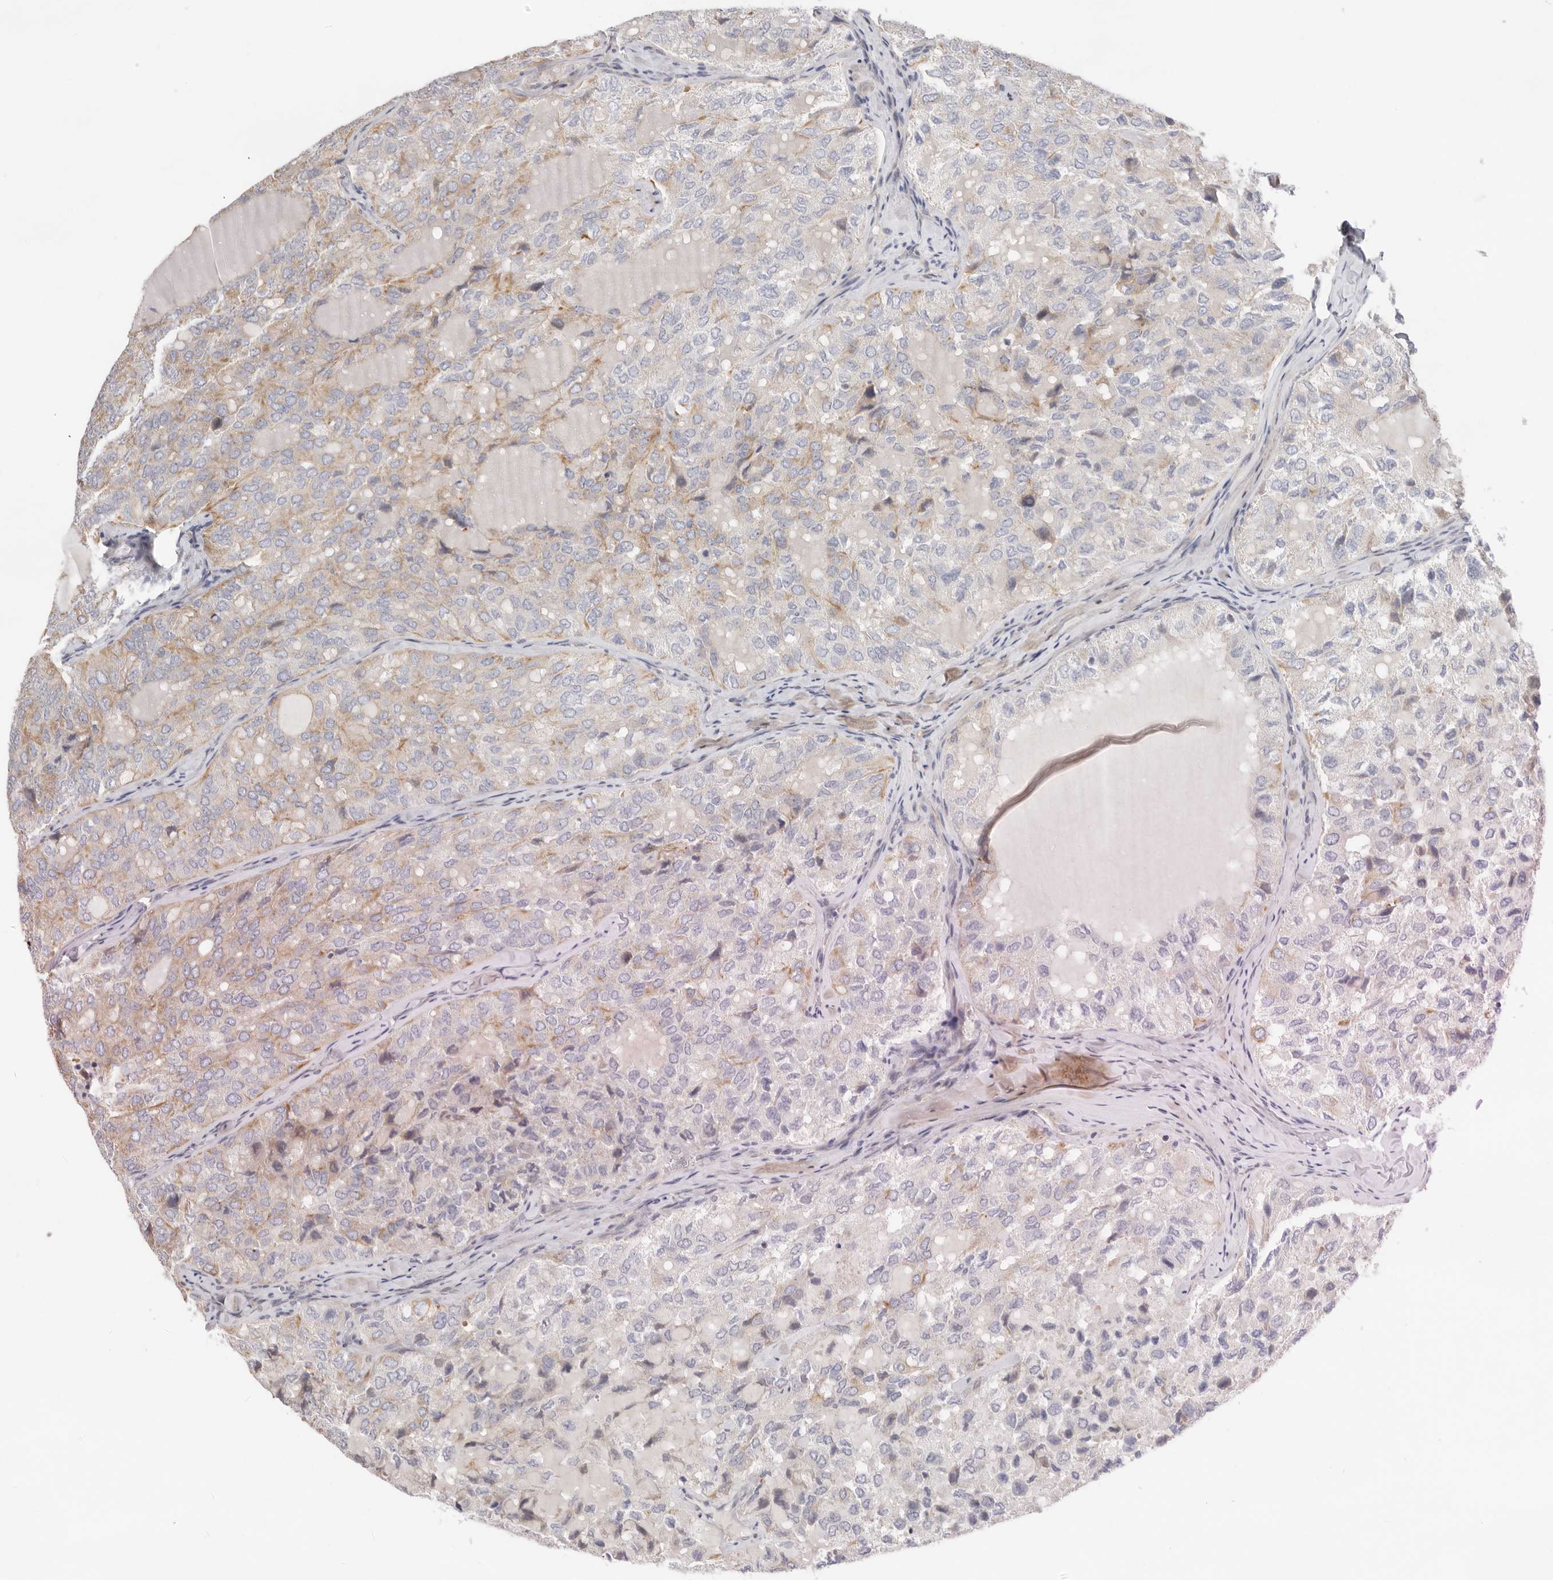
{"staining": {"intensity": "moderate", "quantity": "25%-75%", "location": "cytoplasmic/membranous"}, "tissue": "thyroid cancer", "cell_type": "Tumor cells", "image_type": "cancer", "snomed": [{"axis": "morphology", "description": "Follicular adenoma carcinoma, NOS"}, {"axis": "topography", "description": "Thyroid gland"}], "caption": "Human thyroid follicular adenoma carcinoma stained for a protein (brown) exhibits moderate cytoplasmic/membranous positive positivity in about 25%-75% of tumor cells.", "gene": "USH1C", "patient": {"sex": "male", "age": 75}}